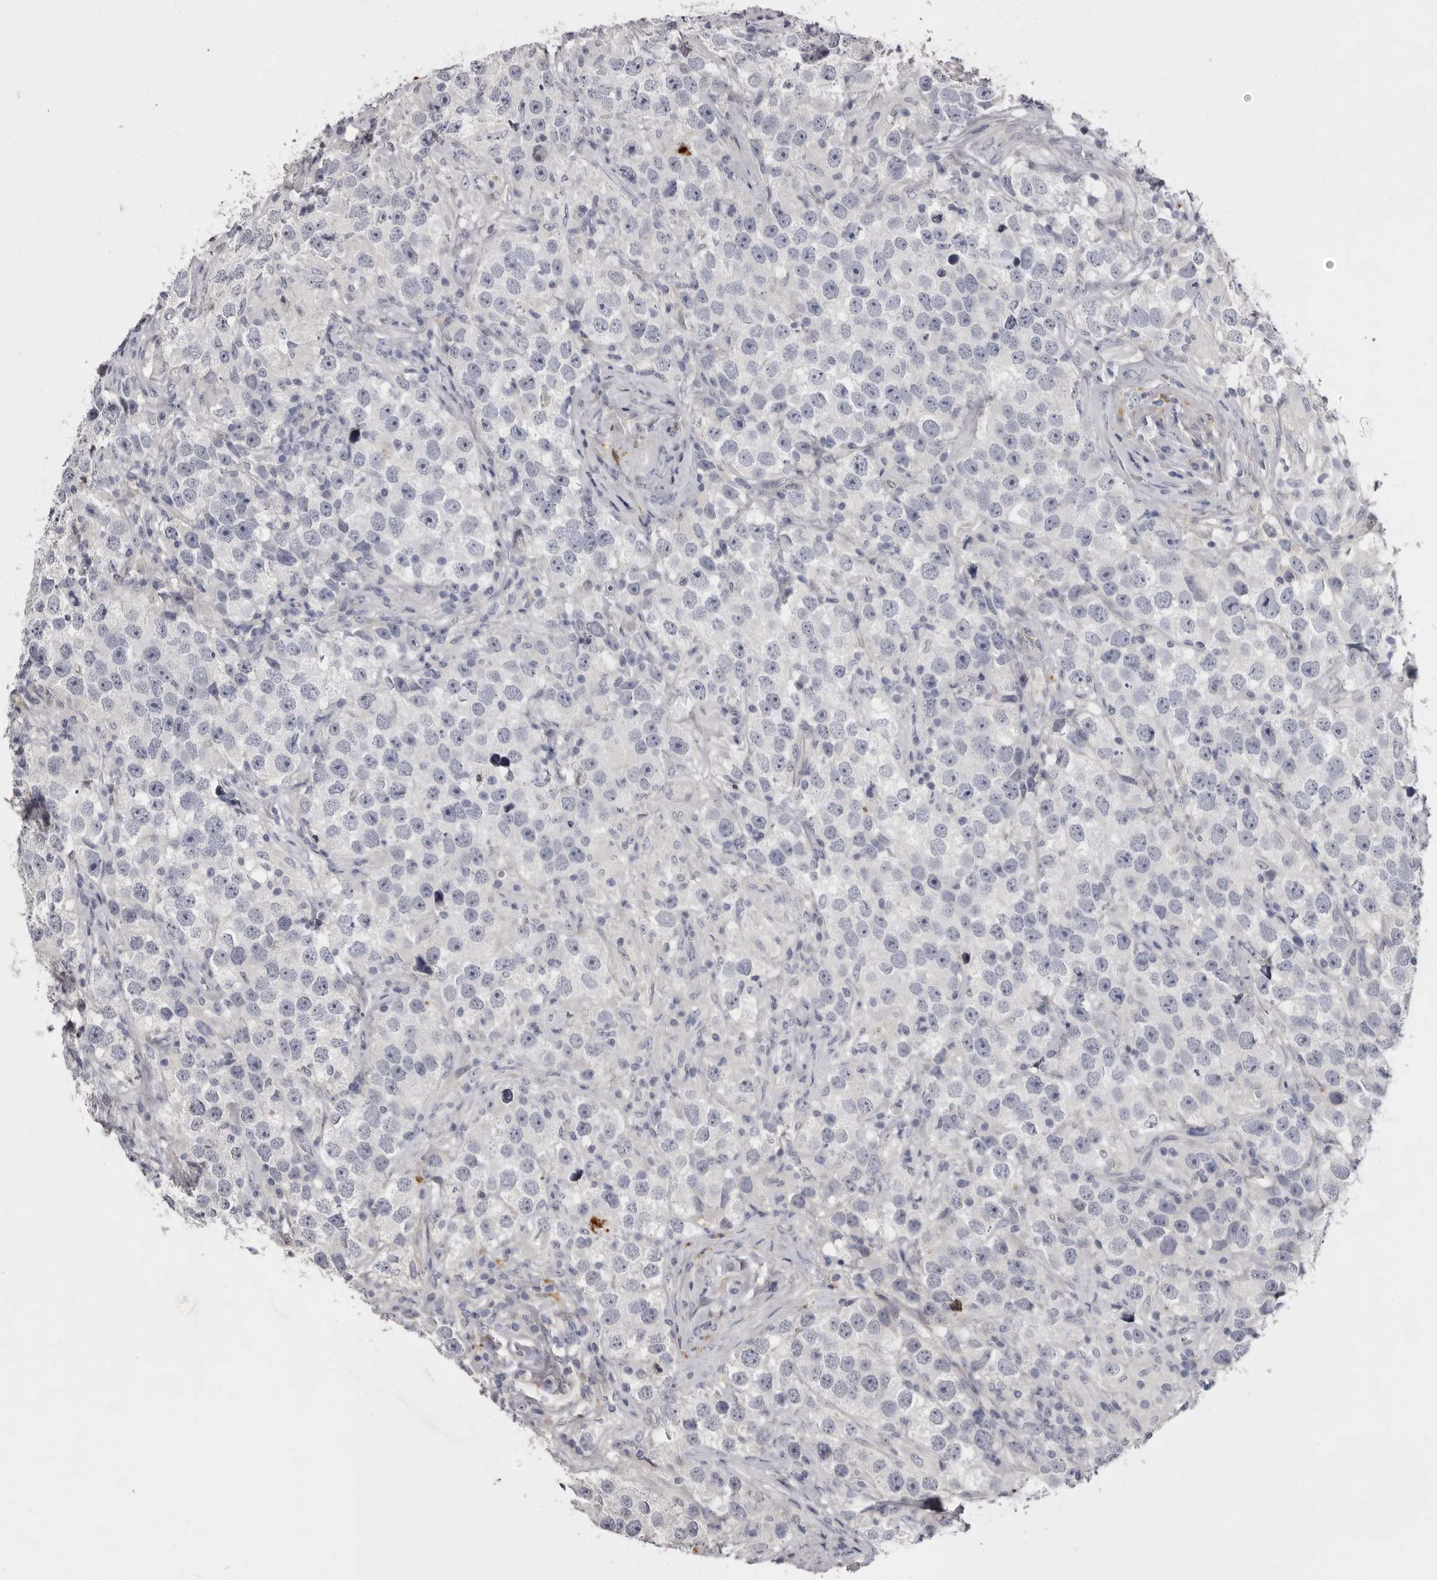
{"staining": {"intensity": "negative", "quantity": "none", "location": "none"}, "tissue": "testis cancer", "cell_type": "Tumor cells", "image_type": "cancer", "snomed": [{"axis": "morphology", "description": "Seminoma, NOS"}, {"axis": "topography", "description": "Testis"}], "caption": "Protein analysis of testis seminoma displays no significant staining in tumor cells.", "gene": "KLHL38", "patient": {"sex": "male", "age": 49}}